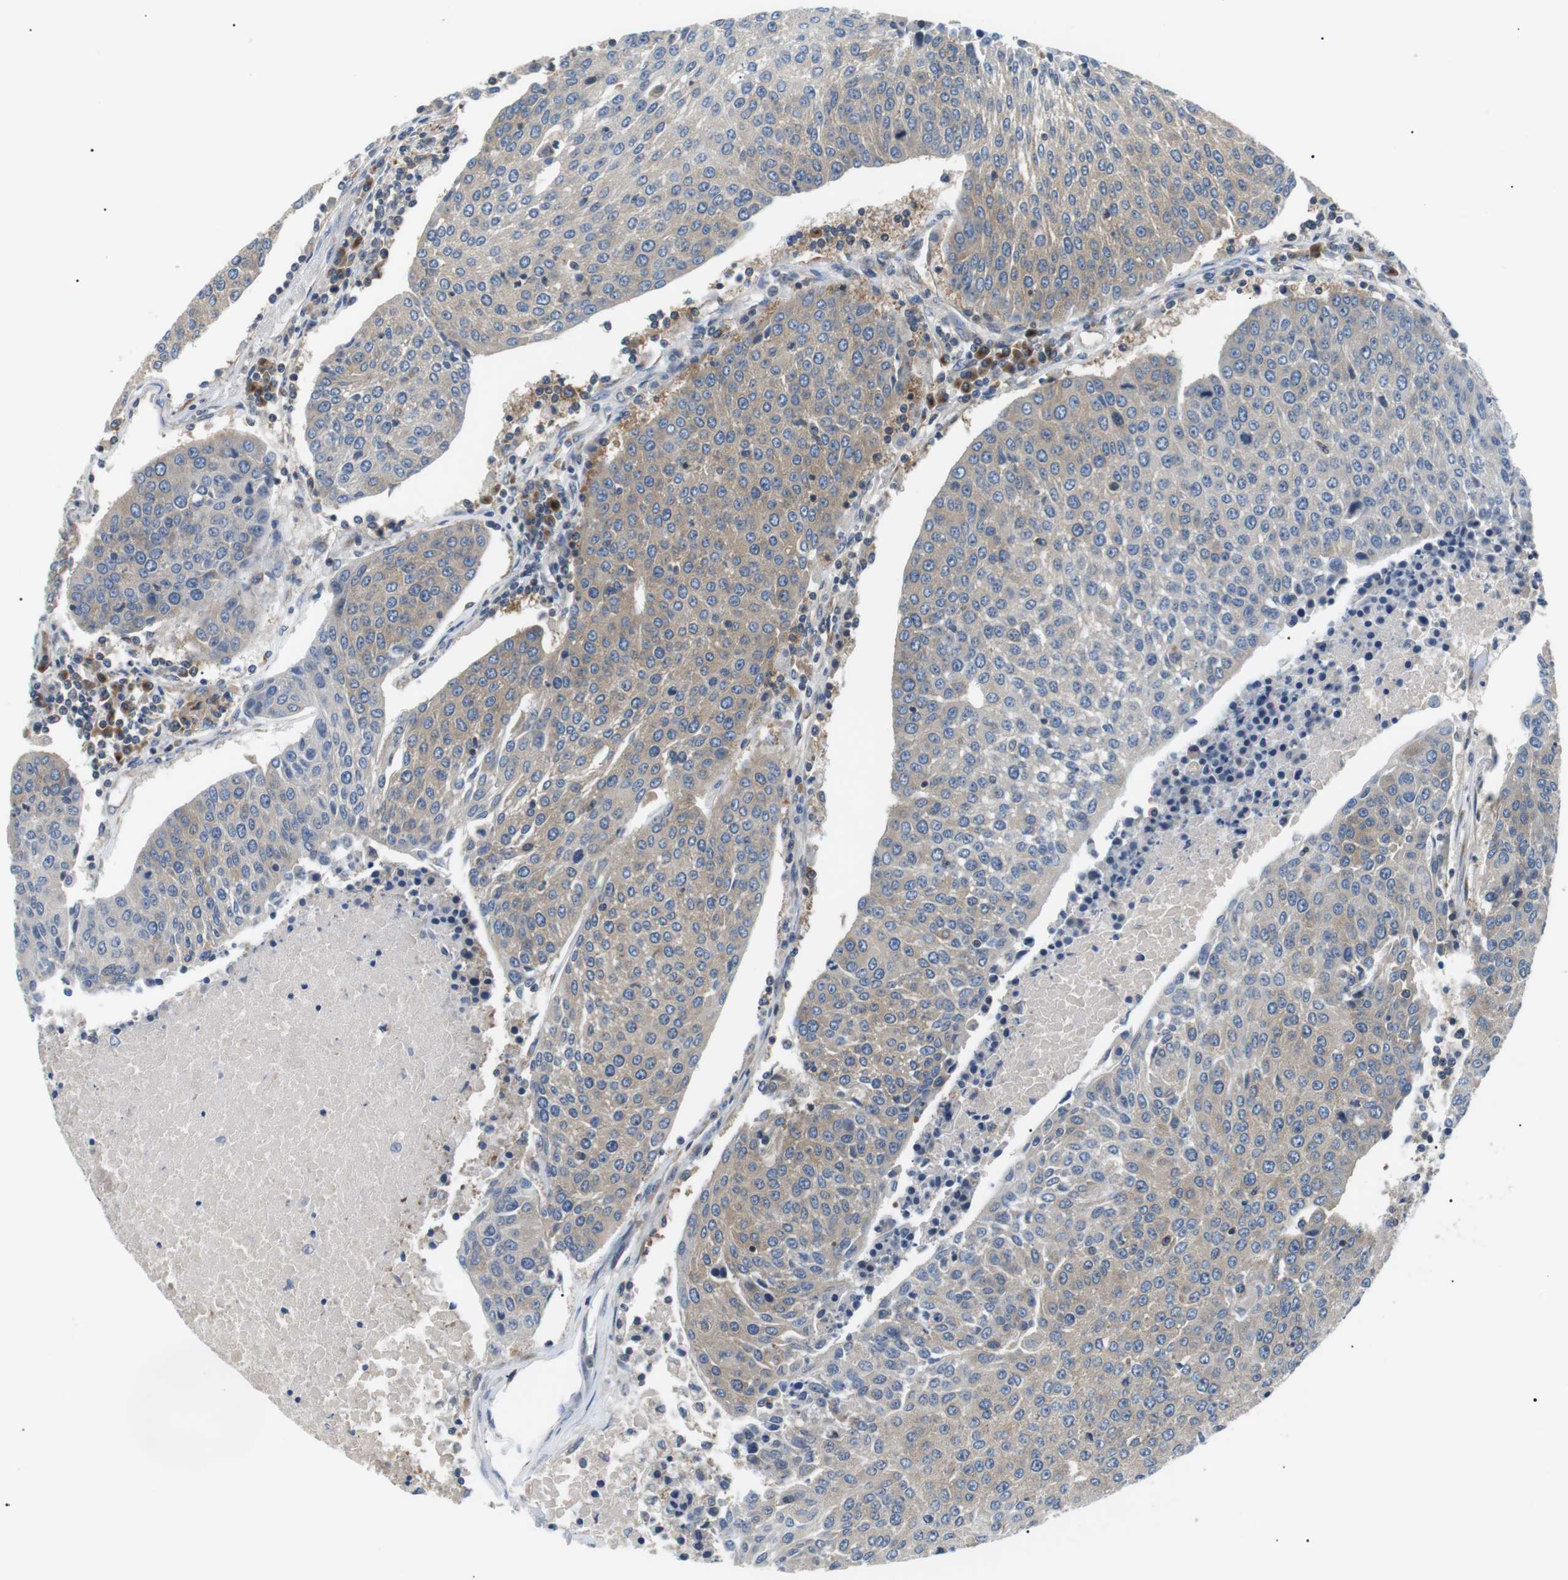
{"staining": {"intensity": "weak", "quantity": "25%-75%", "location": "cytoplasmic/membranous"}, "tissue": "urothelial cancer", "cell_type": "Tumor cells", "image_type": "cancer", "snomed": [{"axis": "morphology", "description": "Urothelial carcinoma, High grade"}, {"axis": "topography", "description": "Urinary bladder"}], "caption": "The immunohistochemical stain labels weak cytoplasmic/membranous staining in tumor cells of urothelial cancer tissue.", "gene": "DIPK1A", "patient": {"sex": "female", "age": 85}}